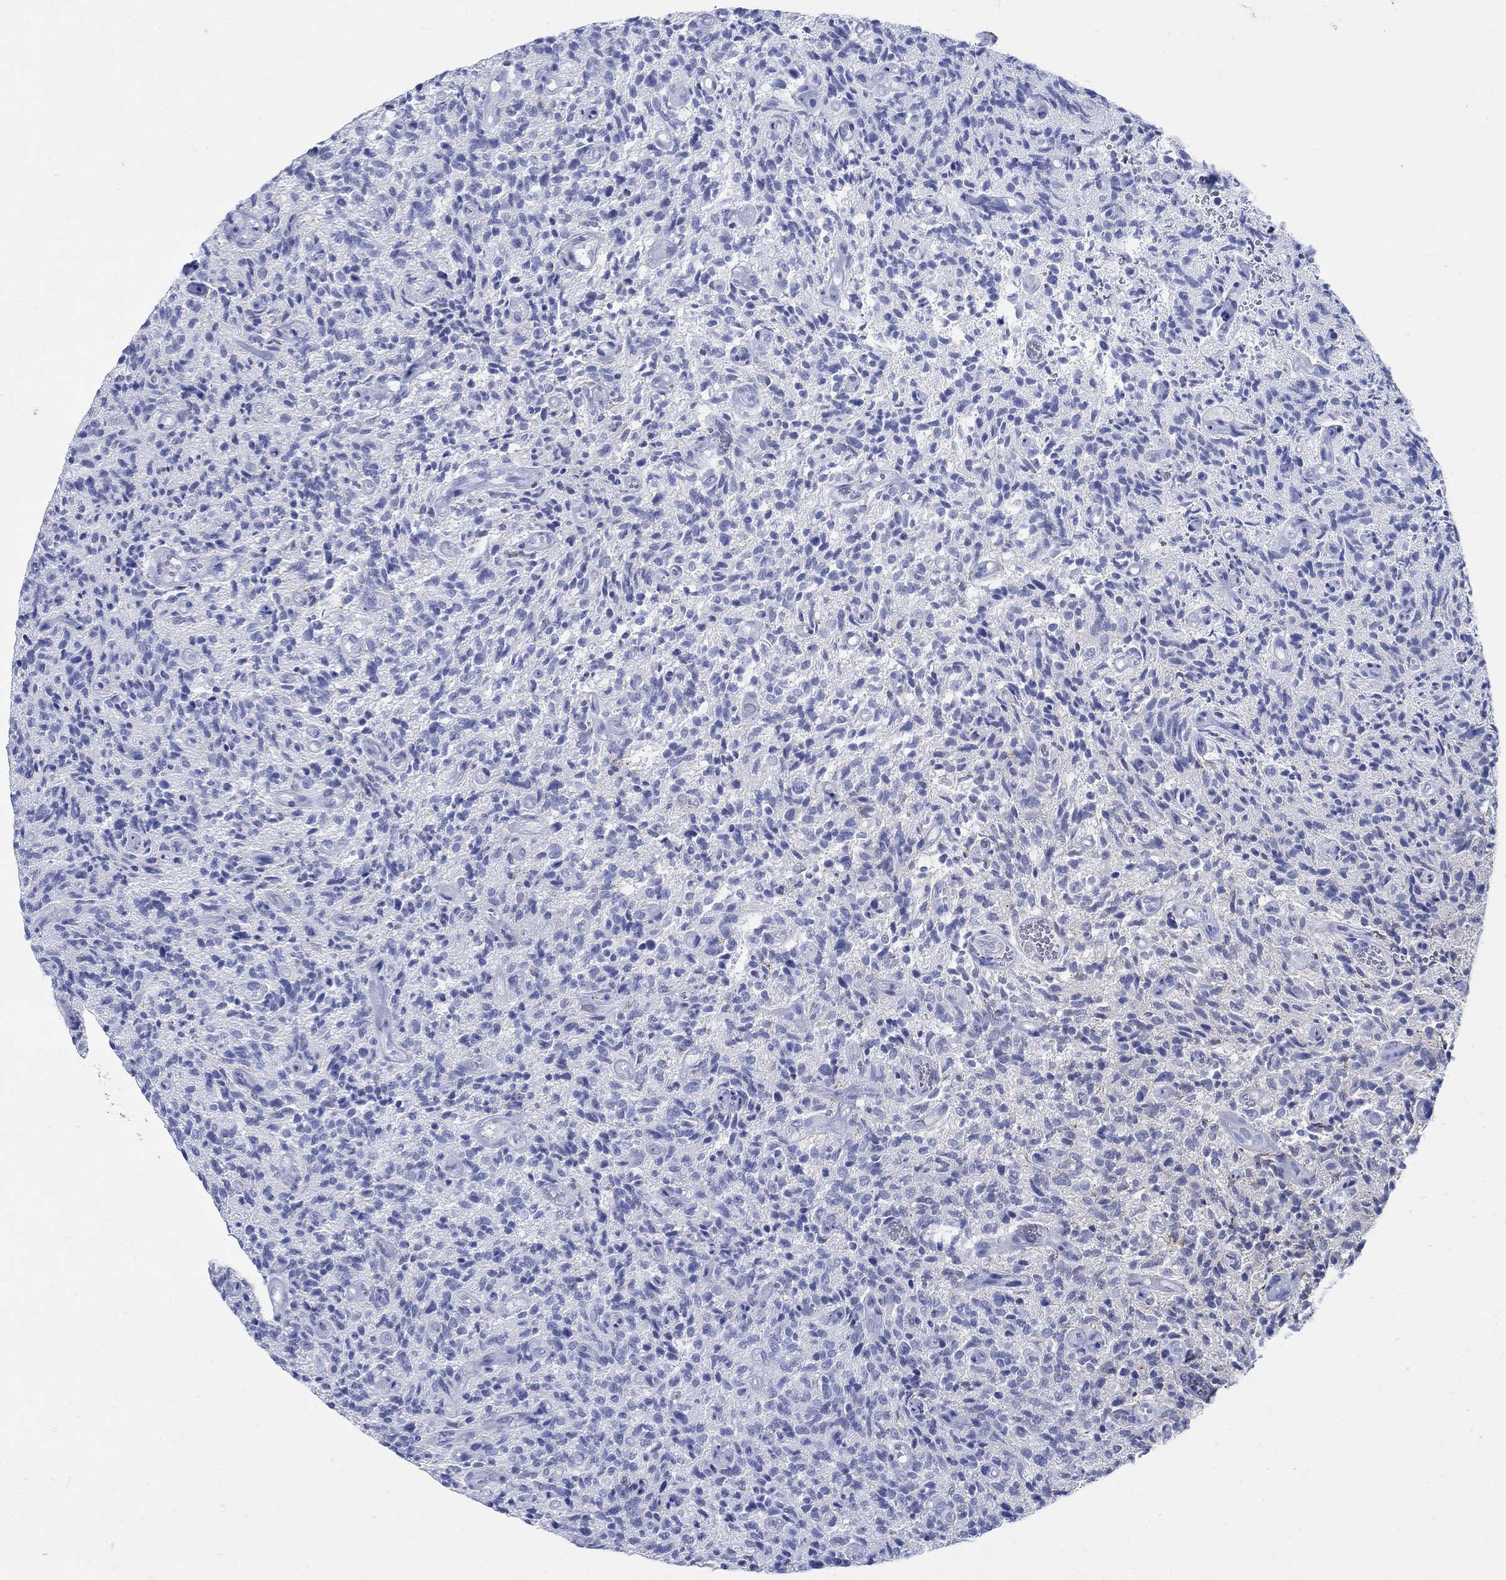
{"staining": {"intensity": "negative", "quantity": "none", "location": "none"}, "tissue": "glioma", "cell_type": "Tumor cells", "image_type": "cancer", "snomed": [{"axis": "morphology", "description": "Glioma, malignant, High grade"}, {"axis": "topography", "description": "Brain"}], "caption": "High power microscopy image of an IHC photomicrograph of glioma, revealing no significant positivity in tumor cells. (DAB (3,3'-diaminobenzidine) IHC visualized using brightfield microscopy, high magnification).", "gene": "ZDHHC14", "patient": {"sex": "male", "age": 64}}